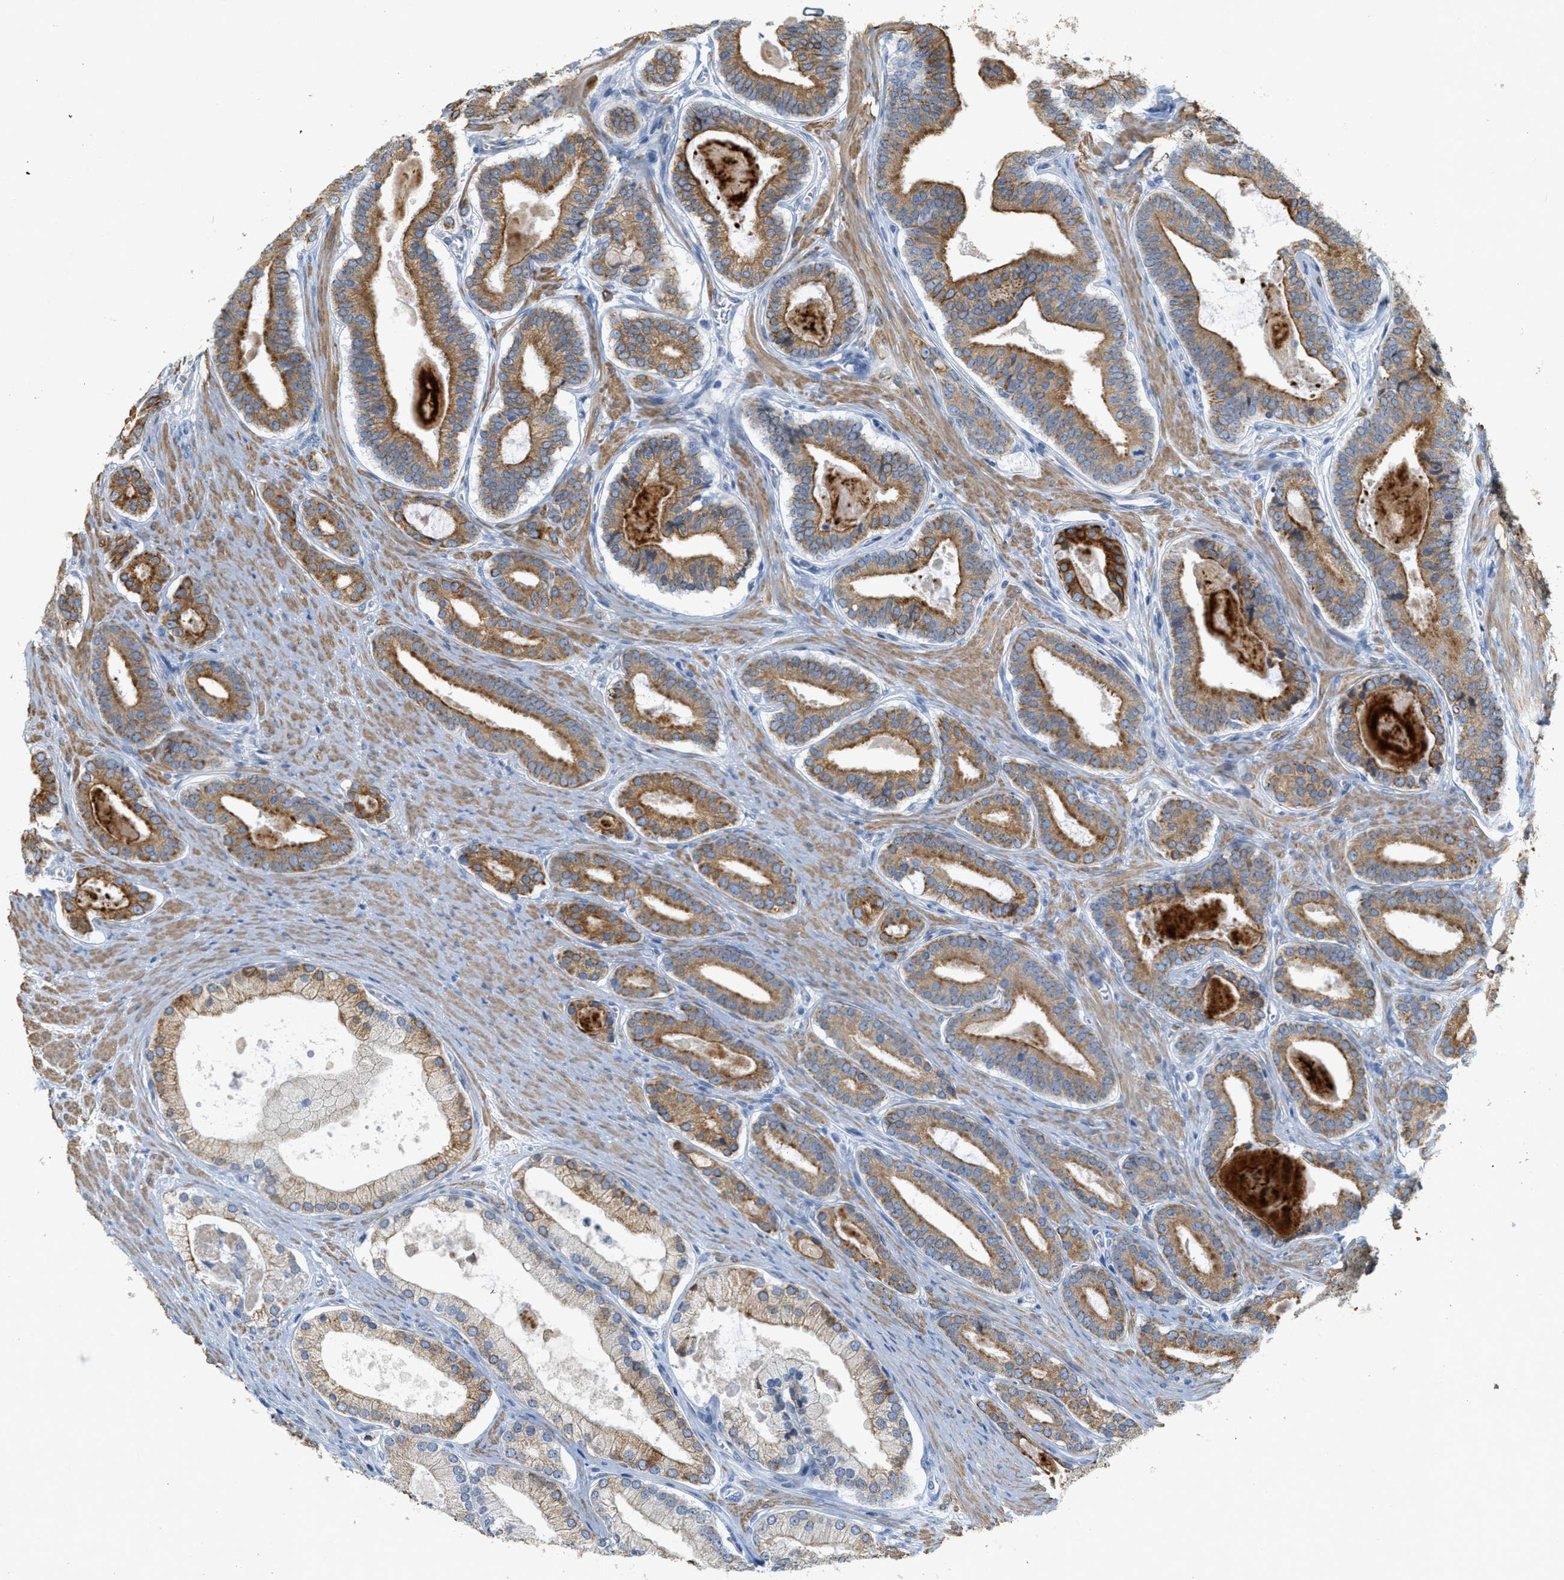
{"staining": {"intensity": "moderate", "quantity": ">75%", "location": "cytoplasmic/membranous"}, "tissue": "prostate cancer", "cell_type": "Tumor cells", "image_type": "cancer", "snomed": [{"axis": "morphology", "description": "Adenocarcinoma, High grade"}, {"axis": "topography", "description": "Prostate"}], "caption": "Immunohistochemical staining of prostate high-grade adenocarcinoma demonstrates medium levels of moderate cytoplasmic/membranous staining in about >75% of tumor cells.", "gene": "MRS2", "patient": {"sex": "male", "age": 60}}